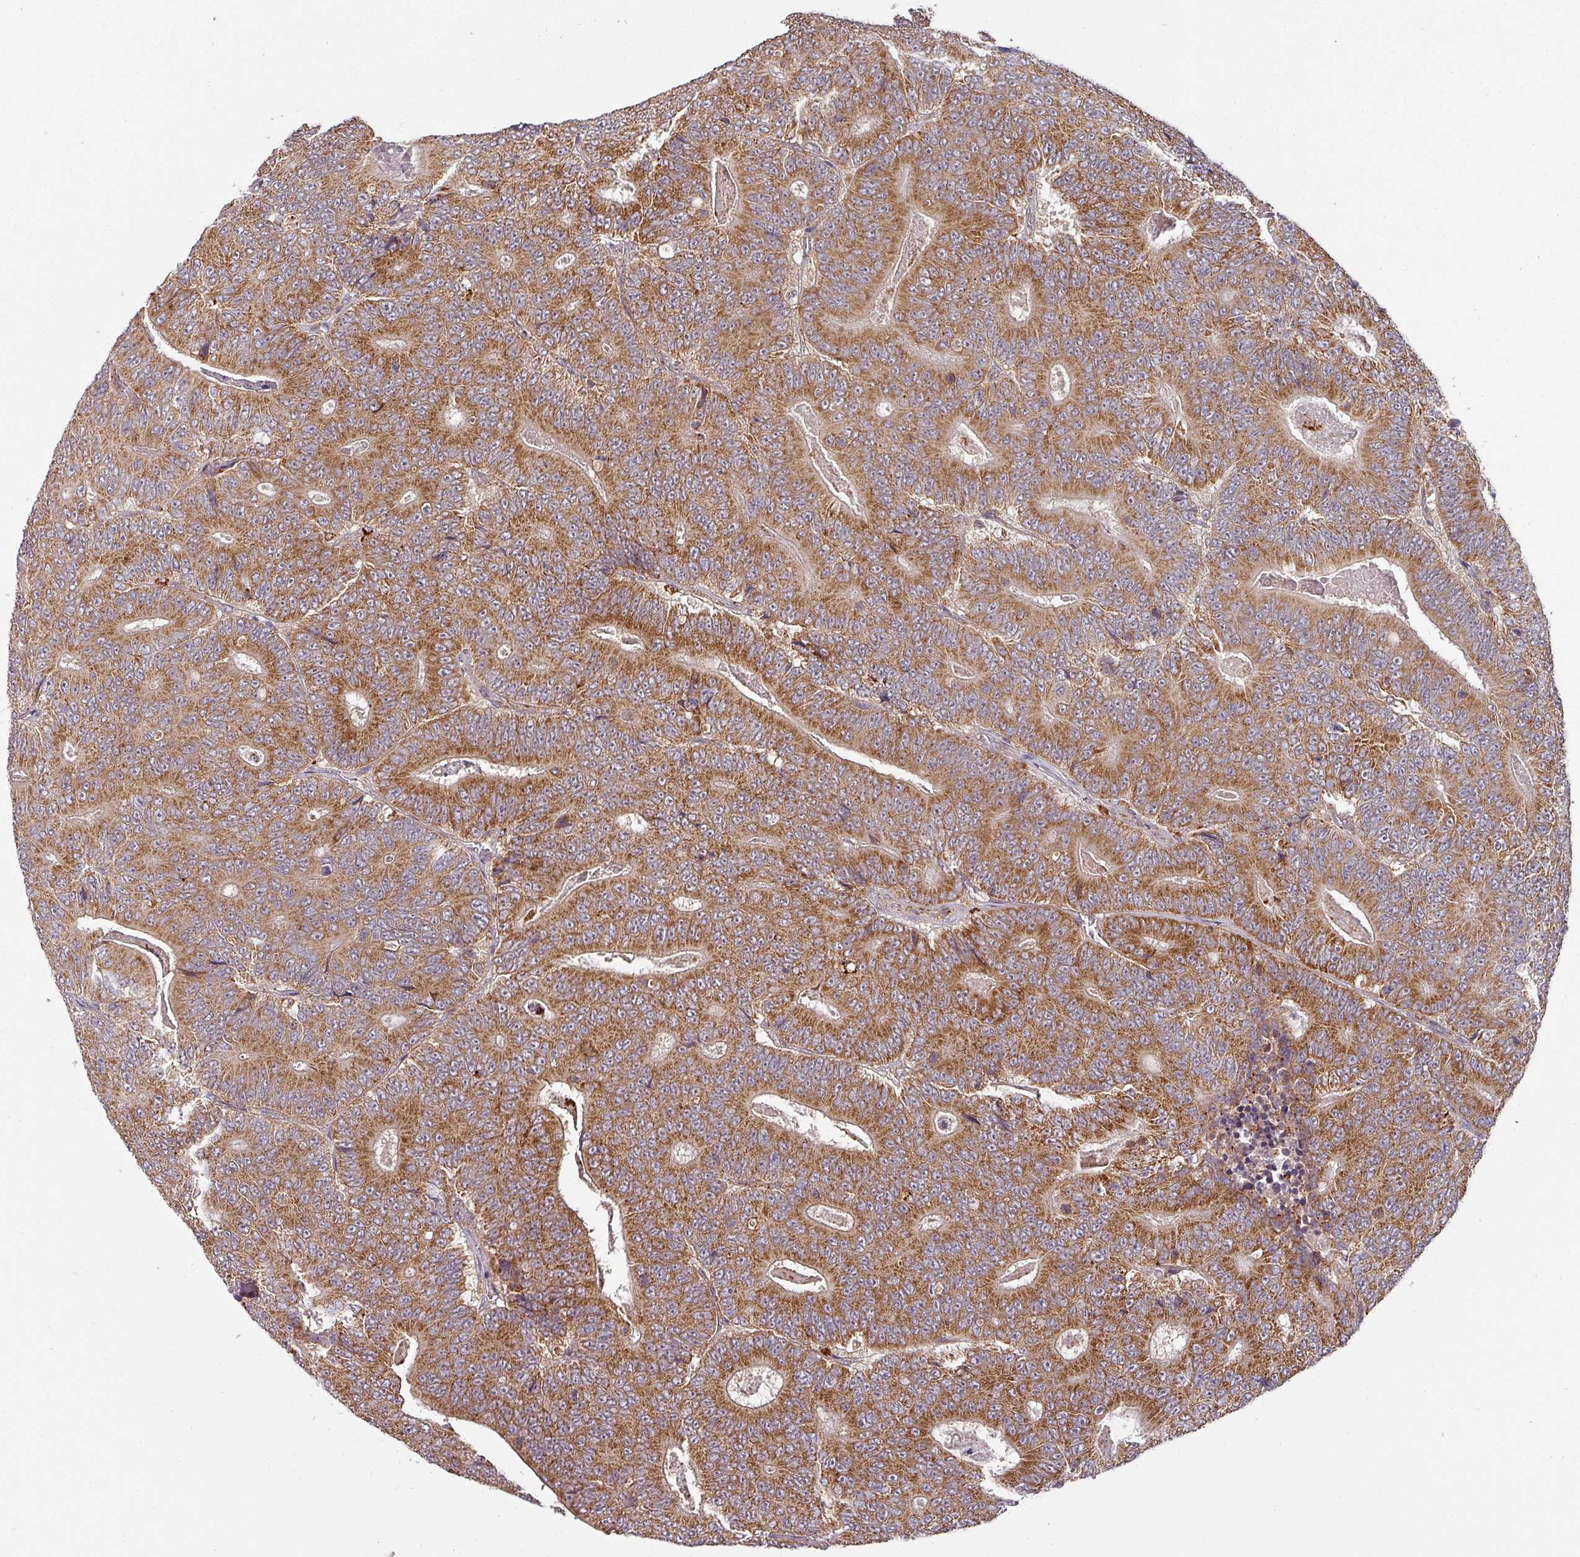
{"staining": {"intensity": "strong", "quantity": ">75%", "location": "cytoplasmic/membranous"}, "tissue": "colorectal cancer", "cell_type": "Tumor cells", "image_type": "cancer", "snomed": [{"axis": "morphology", "description": "Adenocarcinoma, NOS"}, {"axis": "topography", "description": "Colon"}], "caption": "Protein positivity by IHC reveals strong cytoplasmic/membranous staining in about >75% of tumor cells in colorectal adenocarcinoma.", "gene": "MRPS16", "patient": {"sex": "male", "age": 83}}